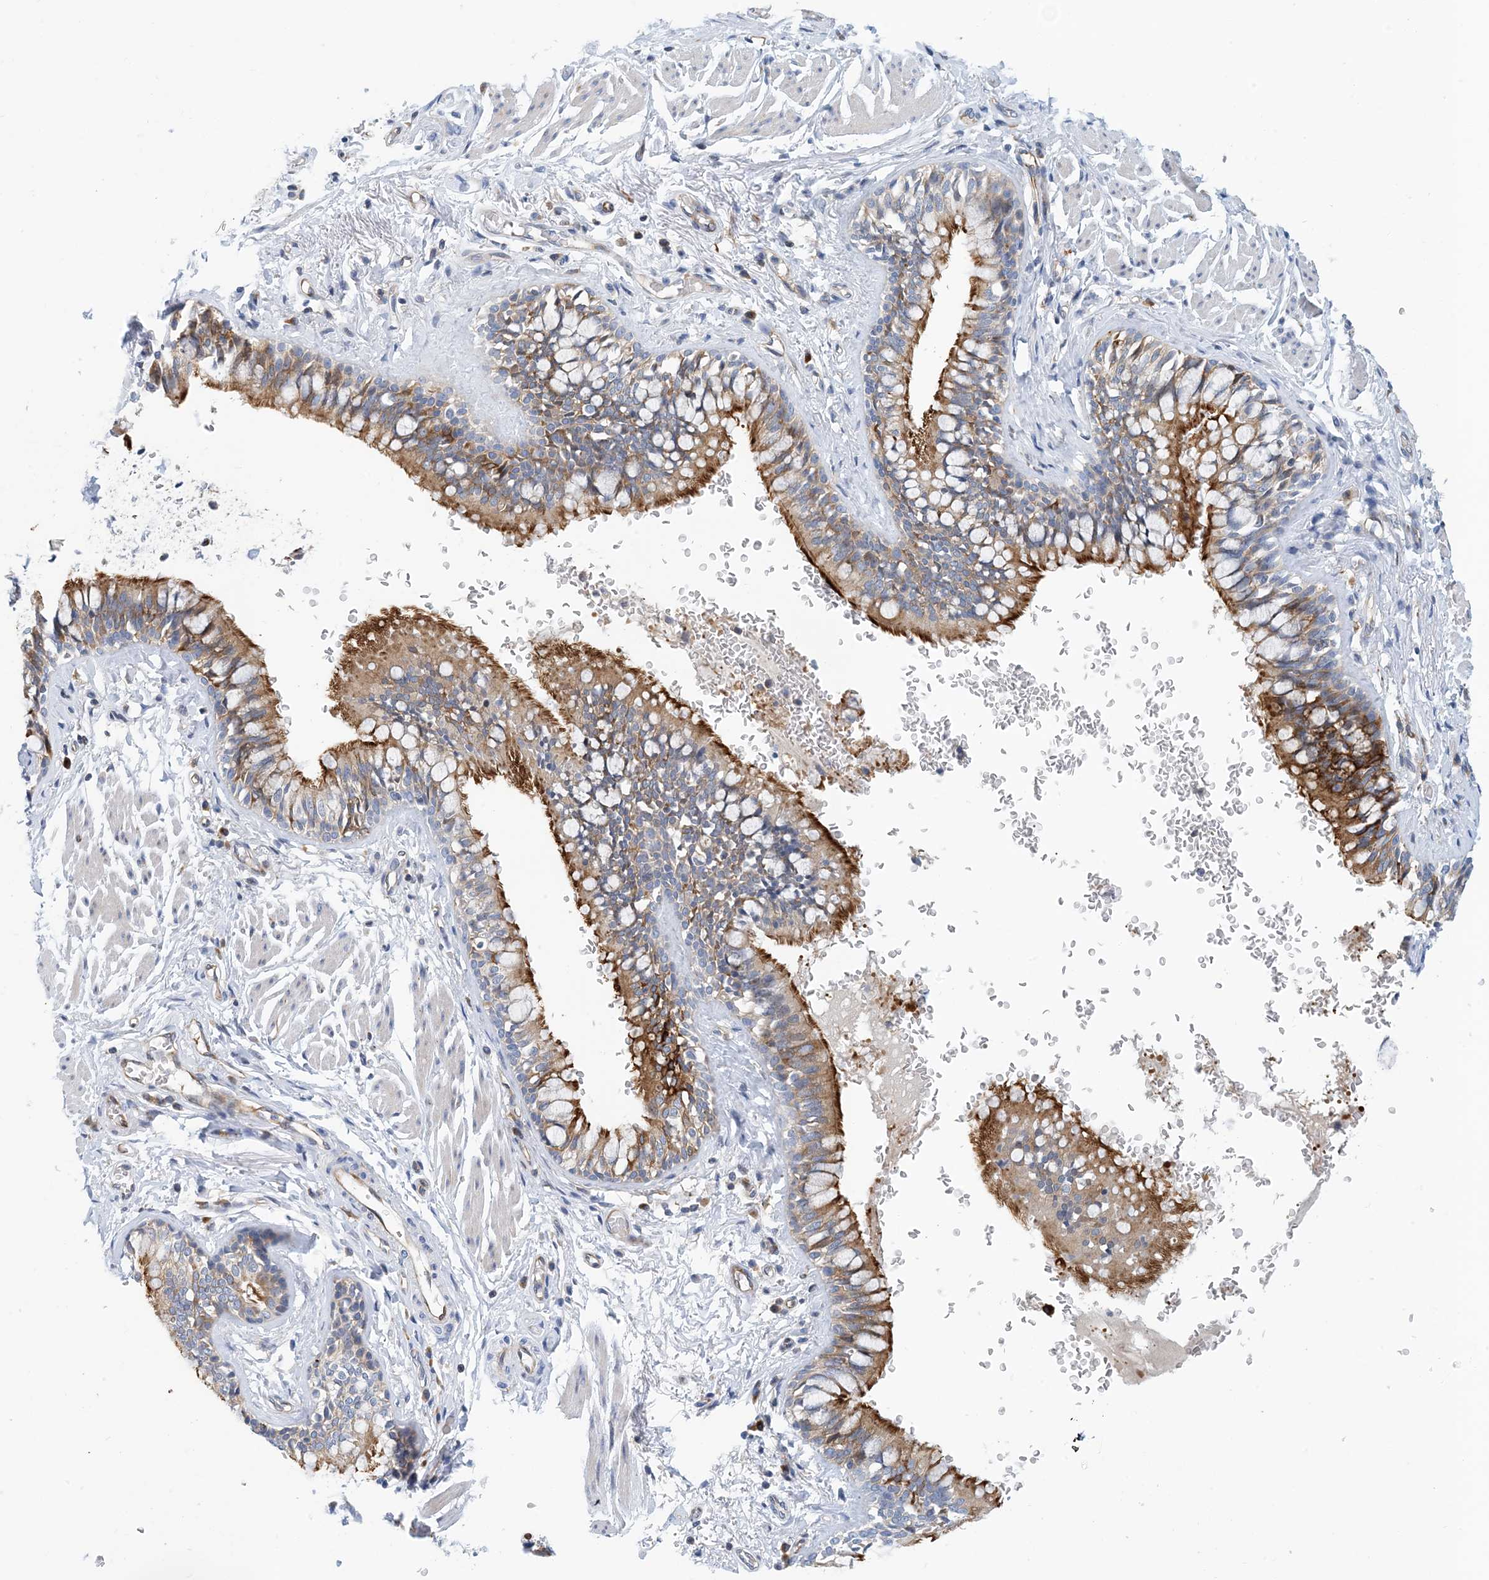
{"staining": {"intensity": "strong", "quantity": "25%-75%", "location": "cytoplasmic/membranous"}, "tissue": "bronchus", "cell_type": "Respiratory epithelial cells", "image_type": "normal", "snomed": [{"axis": "morphology", "description": "Normal tissue, NOS"}, {"axis": "topography", "description": "Cartilage tissue"}, {"axis": "topography", "description": "Bronchus"}], "caption": "The image exhibits staining of unremarkable bronchus, revealing strong cytoplasmic/membranous protein positivity (brown color) within respiratory epithelial cells. The protein of interest is stained brown, and the nuclei are stained in blue (DAB (3,3'-diaminobenzidine) IHC with brightfield microscopy, high magnification).", "gene": "PCDHA2", "patient": {"sex": "female", "age": 36}}